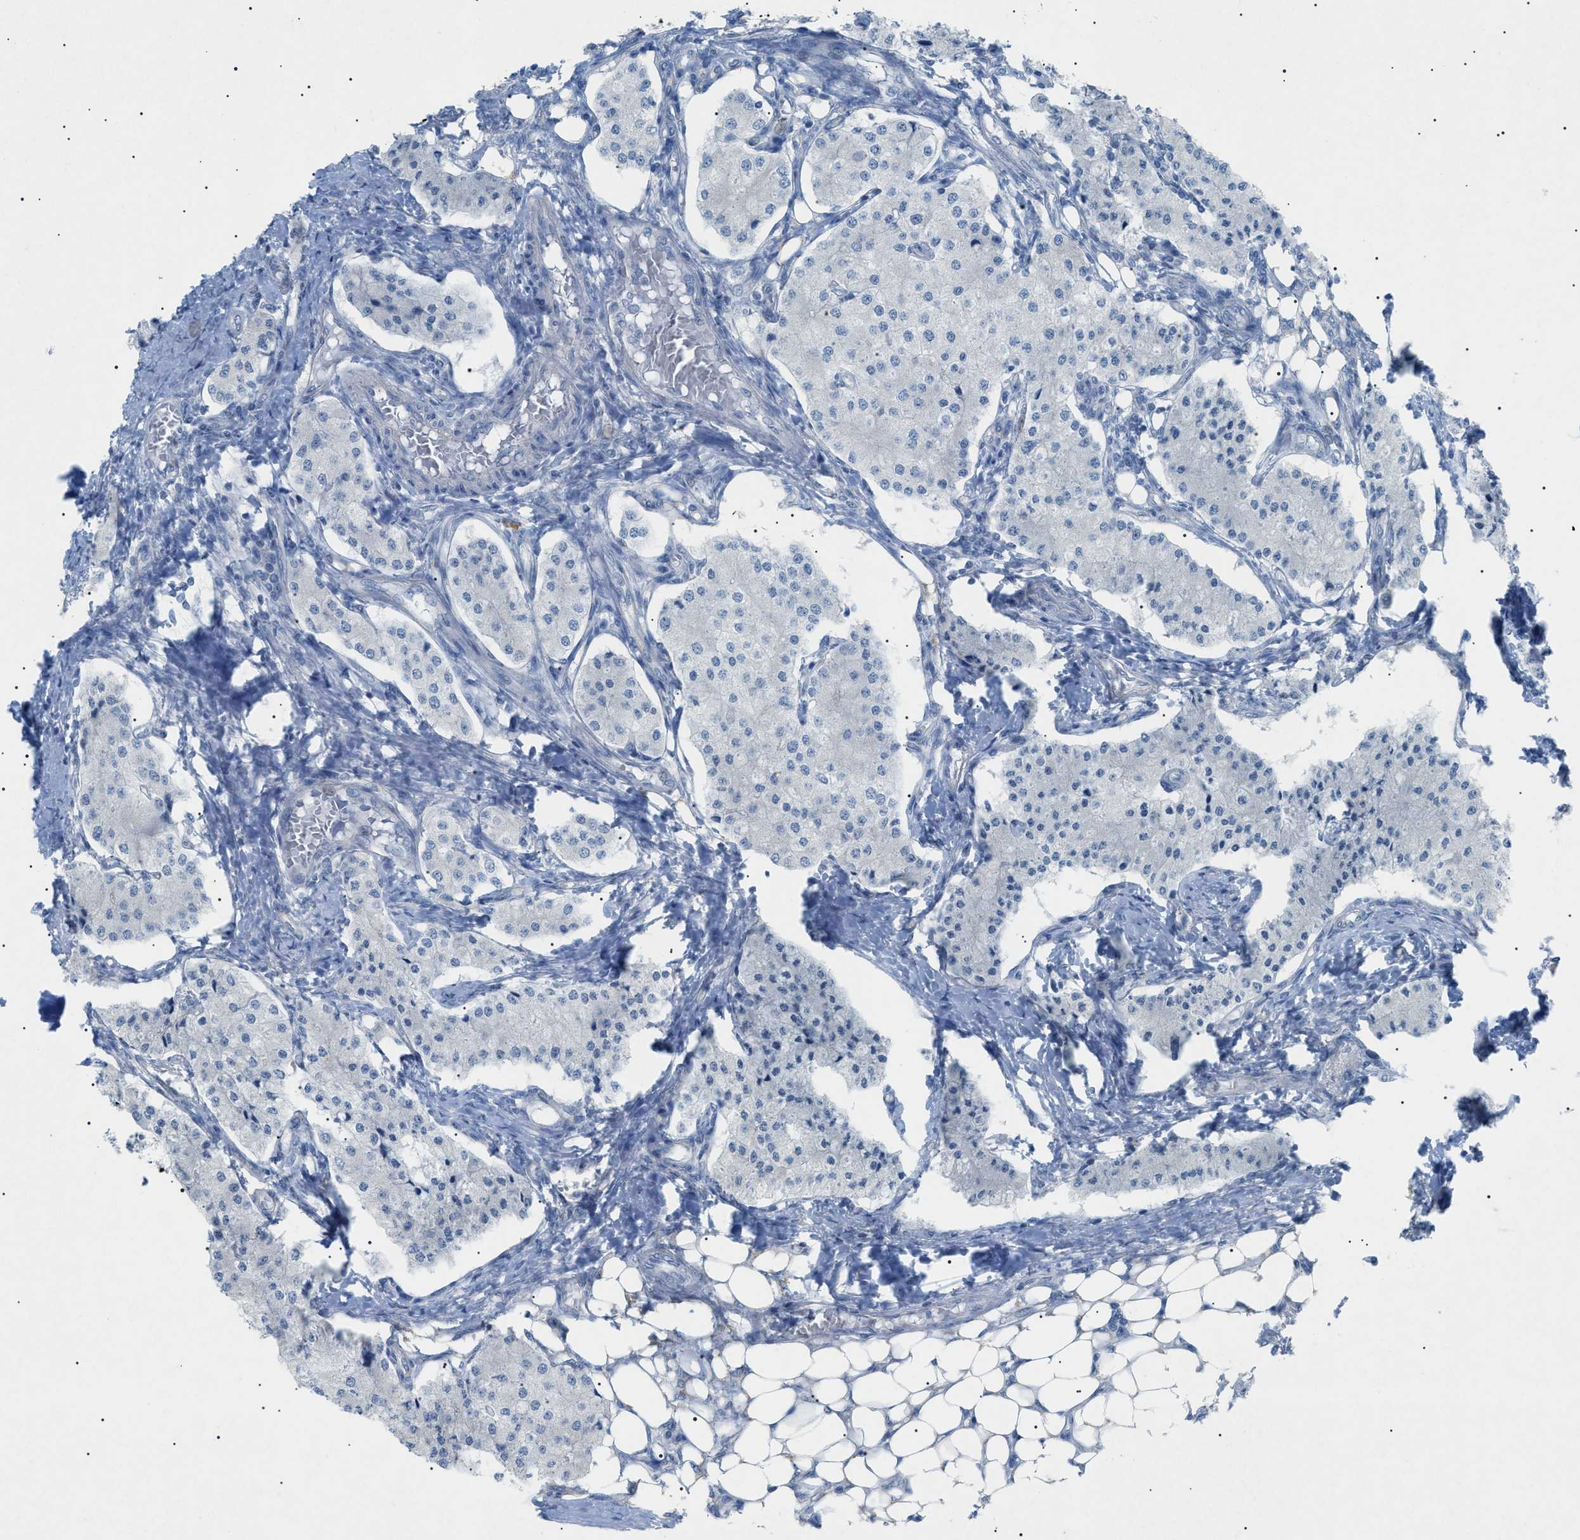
{"staining": {"intensity": "negative", "quantity": "none", "location": "none"}, "tissue": "carcinoid", "cell_type": "Tumor cells", "image_type": "cancer", "snomed": [{"axis": "morphology", "description": "Carcinoid, malignant, NOS"}, {"axis": "topography", "description": "Colon"}], "caption": "This is an immunohistochemistry photomicrograph of human carcinoid. There is no staining in tumor cells.", "gene": "ADAMTS1", "patient": {"sex": "female", "age": 52}}